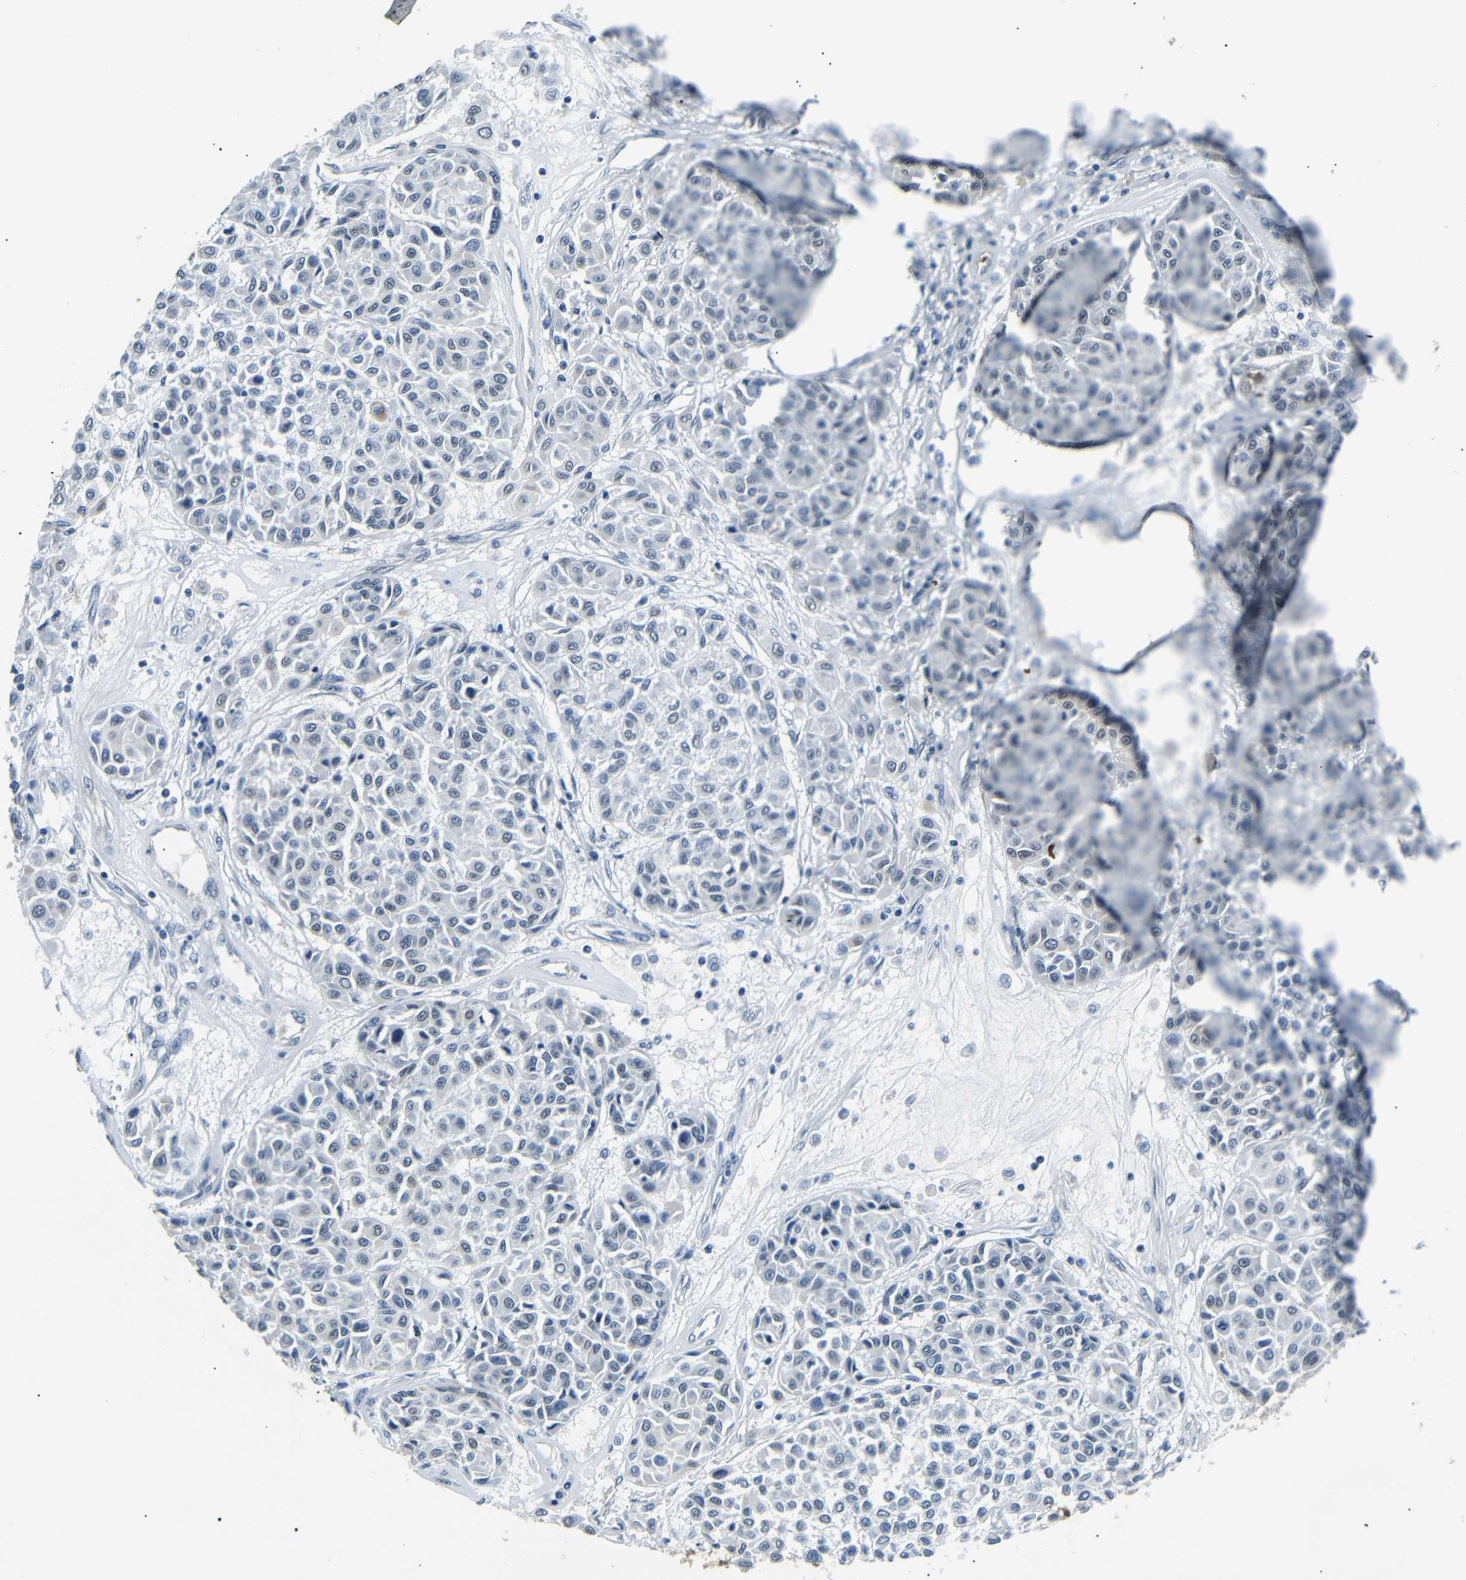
{"staining": {"intensity": "negative", "quantity": "none", "location": "none"}, "tissue": "melanoma", "cell_type": "Tumor cells", "image_type": "cancer", "snomed": [{"axis": "morphology", "description": "Malignant melanoma, Metastatic site"}, {"axis": "topography", "description": "Soft tissue"}], "caption": "This is an immunohistochemistry (IHC) image of human melanoma. There is no positivity in tumor cells.", "gene": "TAFA1", "patient": {"sex": "male", "age": 41}}